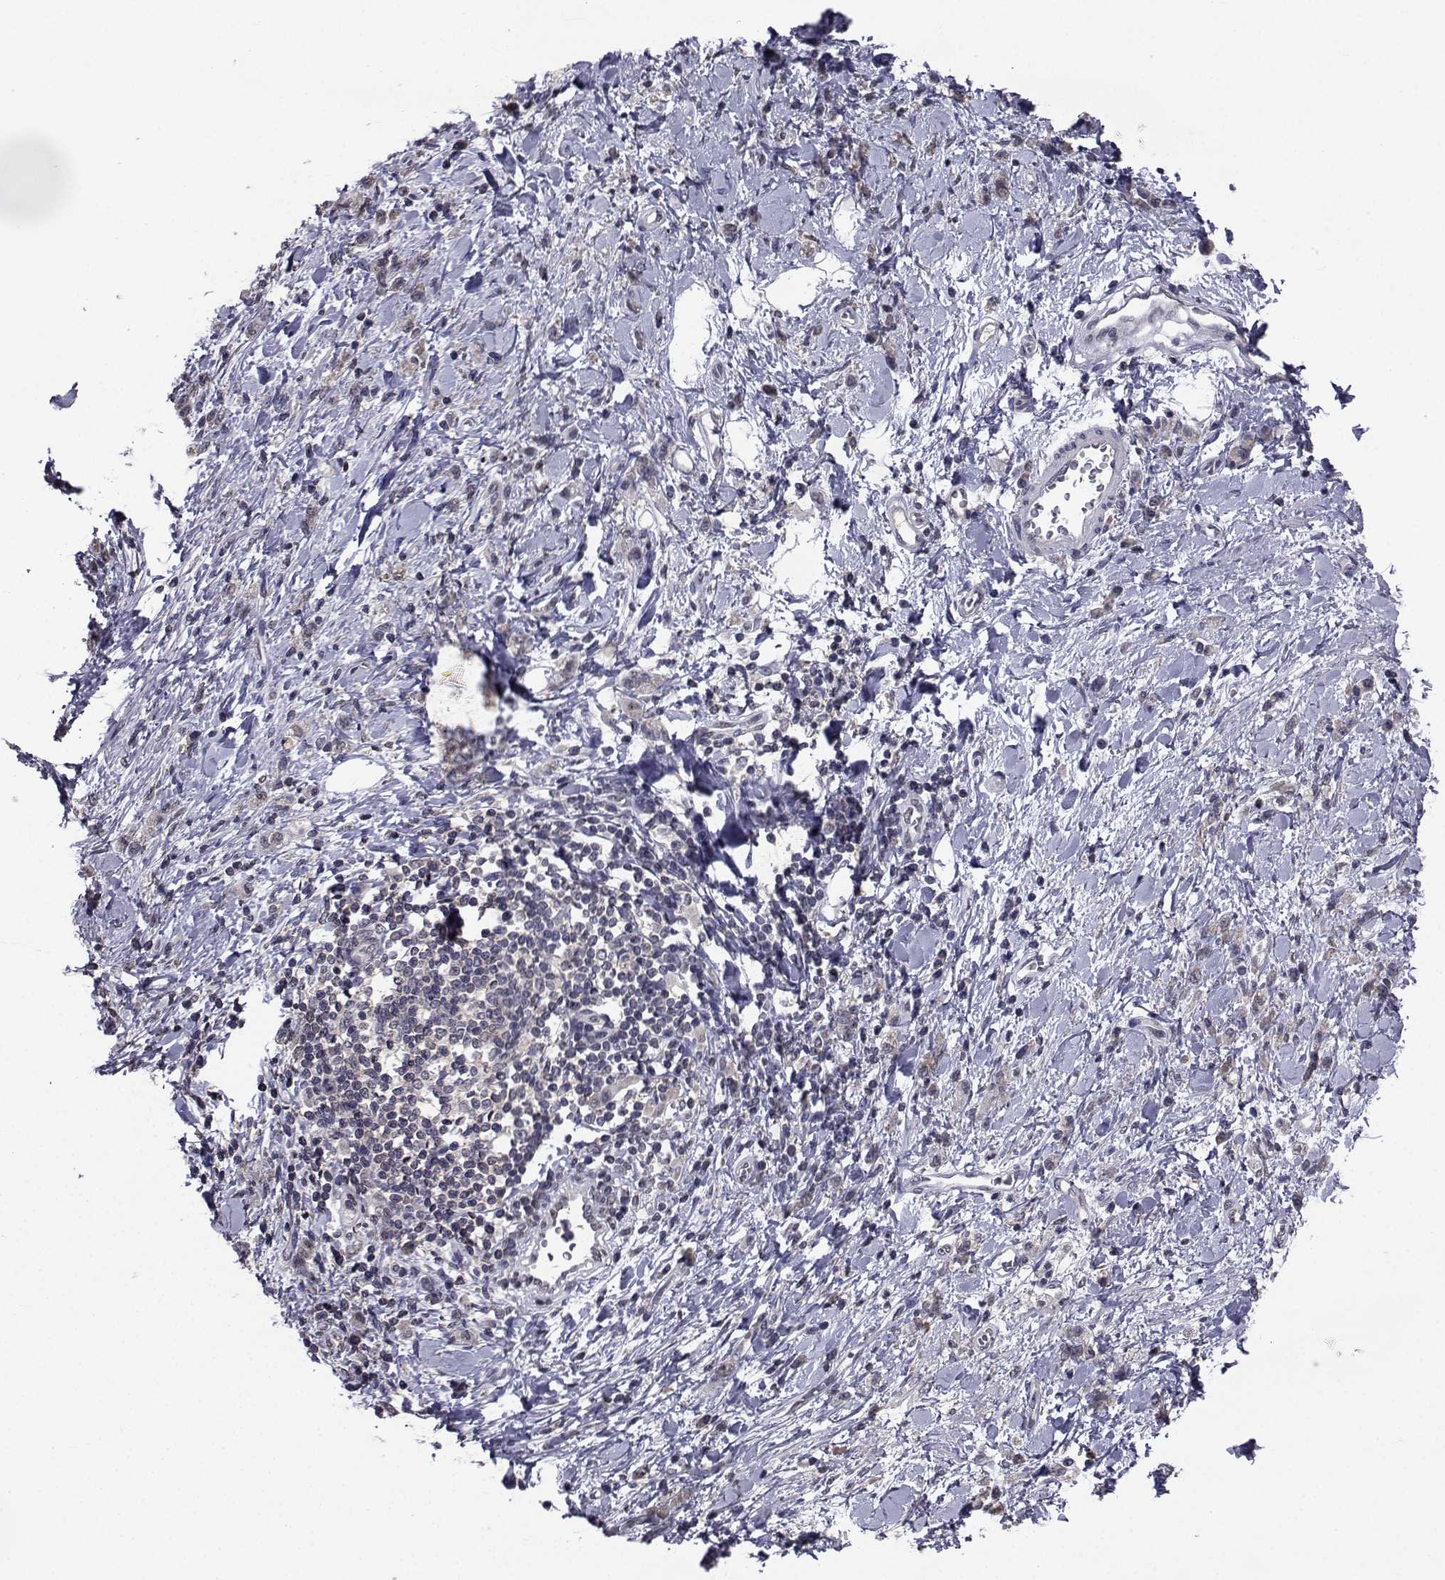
{"staining": {"intensity": "weak", "quantity": ">75%", "location": "cytoplasmic/membranous"}, "tissue": "stomach cancer", "cell_type": "Tumor cells", "image_type": "cancer", "snomed": [{"axis": "morphology", "description": "Adenocarcinoma, NOS"}, {"axis": "topography", "description": "Stomach"}], "caption": "Weak cytoplasmic/membranous protein staining is identified in about >75% of tumor cells in stomach cancer (adenocarcinoma). The staining was performed using DAB, with brown indicating positive protein expression. Nuclei are stained blue with hematoxylin.", "gene": "CYP2S1", "patient": {"sex": "male", "age": 77}}